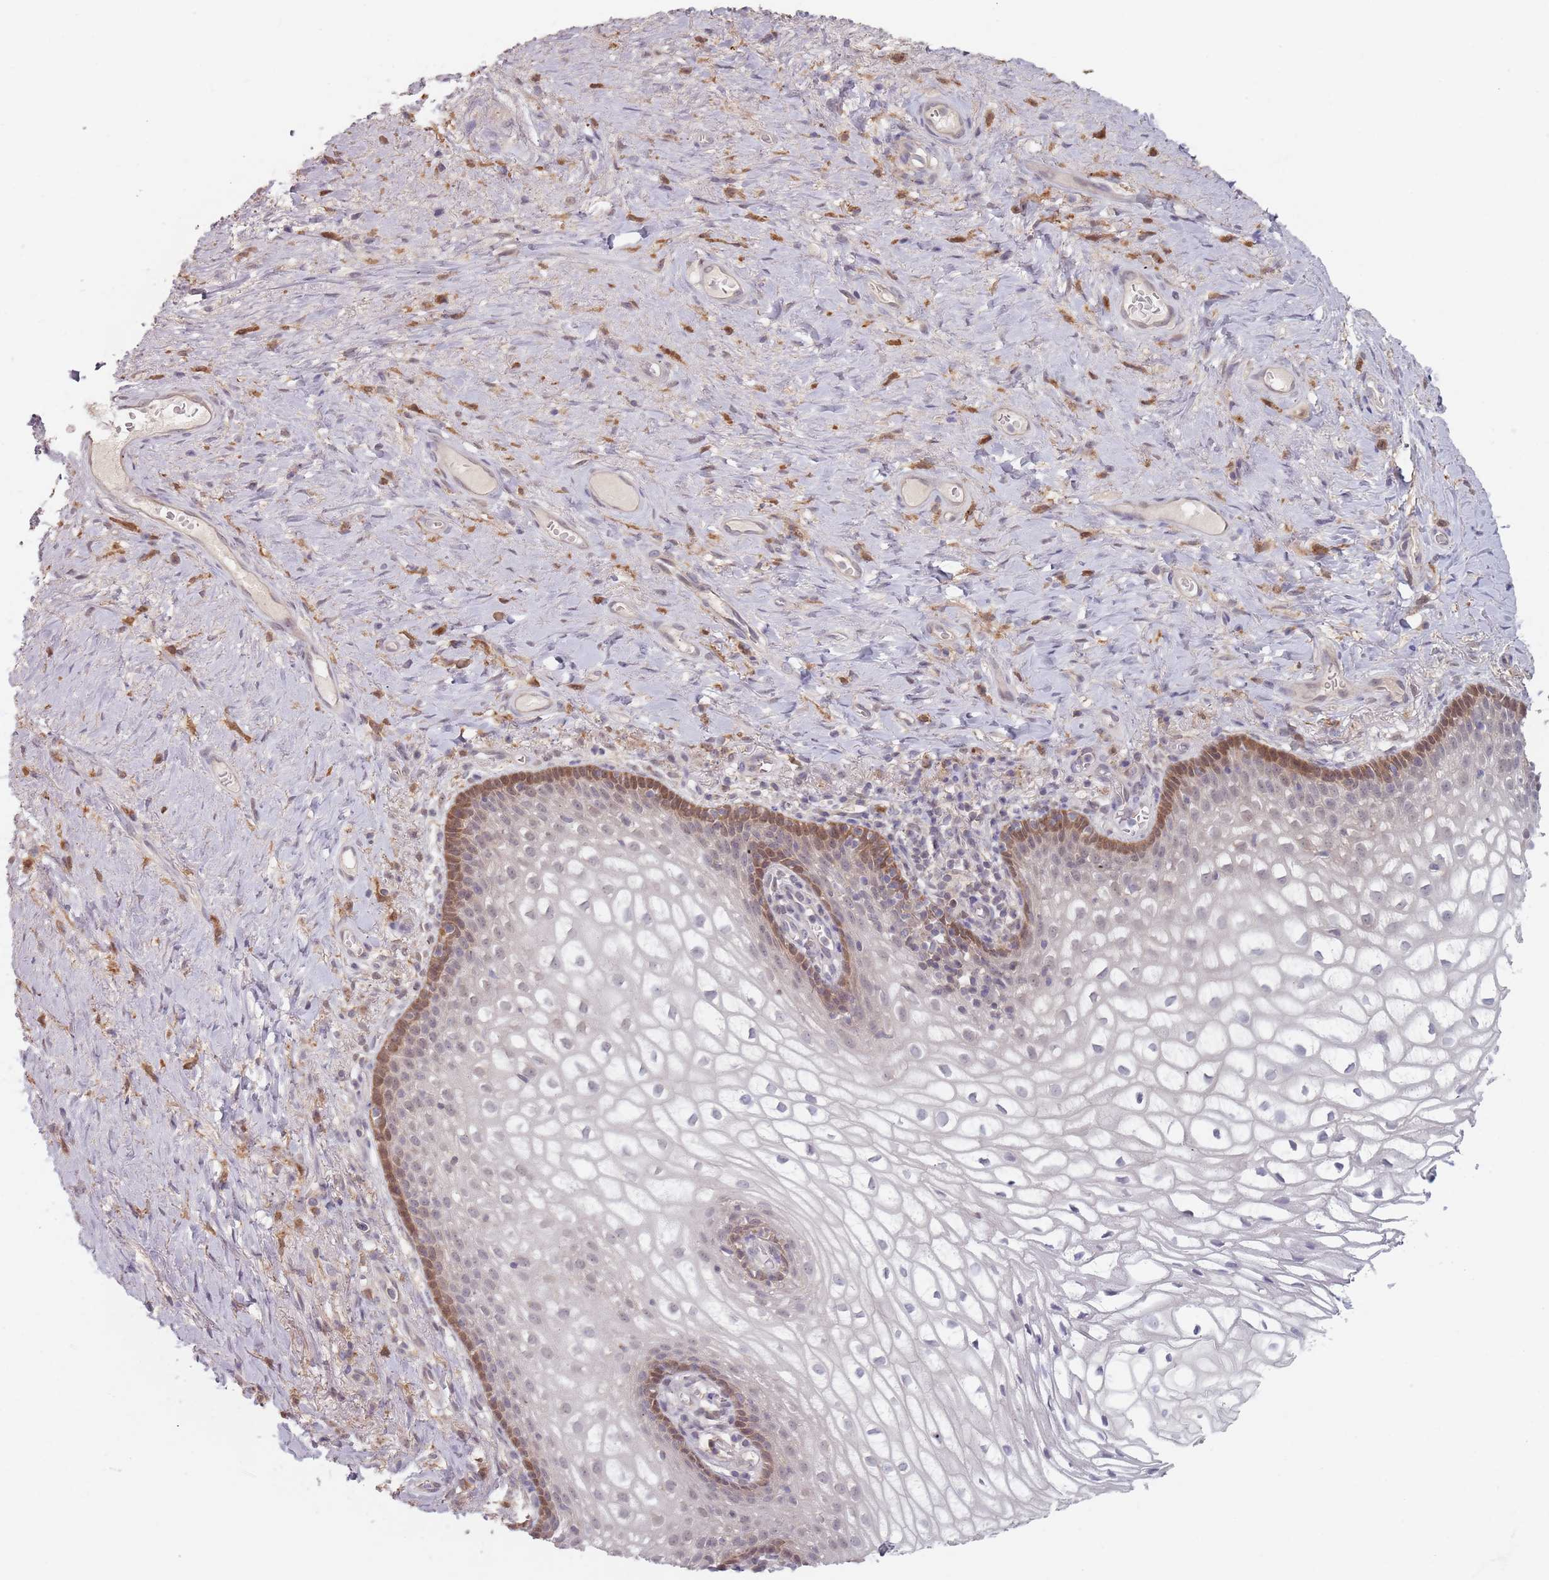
{"staining": {"intensity": "moderate", "quantity": "25%-75%", "location": "cytoplasmic/membranous"}, "tissue": "vagina", "cell_type": "Squamous epithelial cells", "image_type": "normal", "snomed": [{"axis": "morphology", "description": "Normal tissue, NOS"}, {"axis": "topography", "description": "Vagina"}], "caption": "This image demonstrates benign vagina stained with immunohistochemistry (IHC) to label a protein in brown. The cytoplasmic/membranous of squamous epithelial cells show moderate positivity for the protein. Nuclei are counter-stained blue.", "gene": "NAXE", "patient": {"sex": "female", "age": 60}}